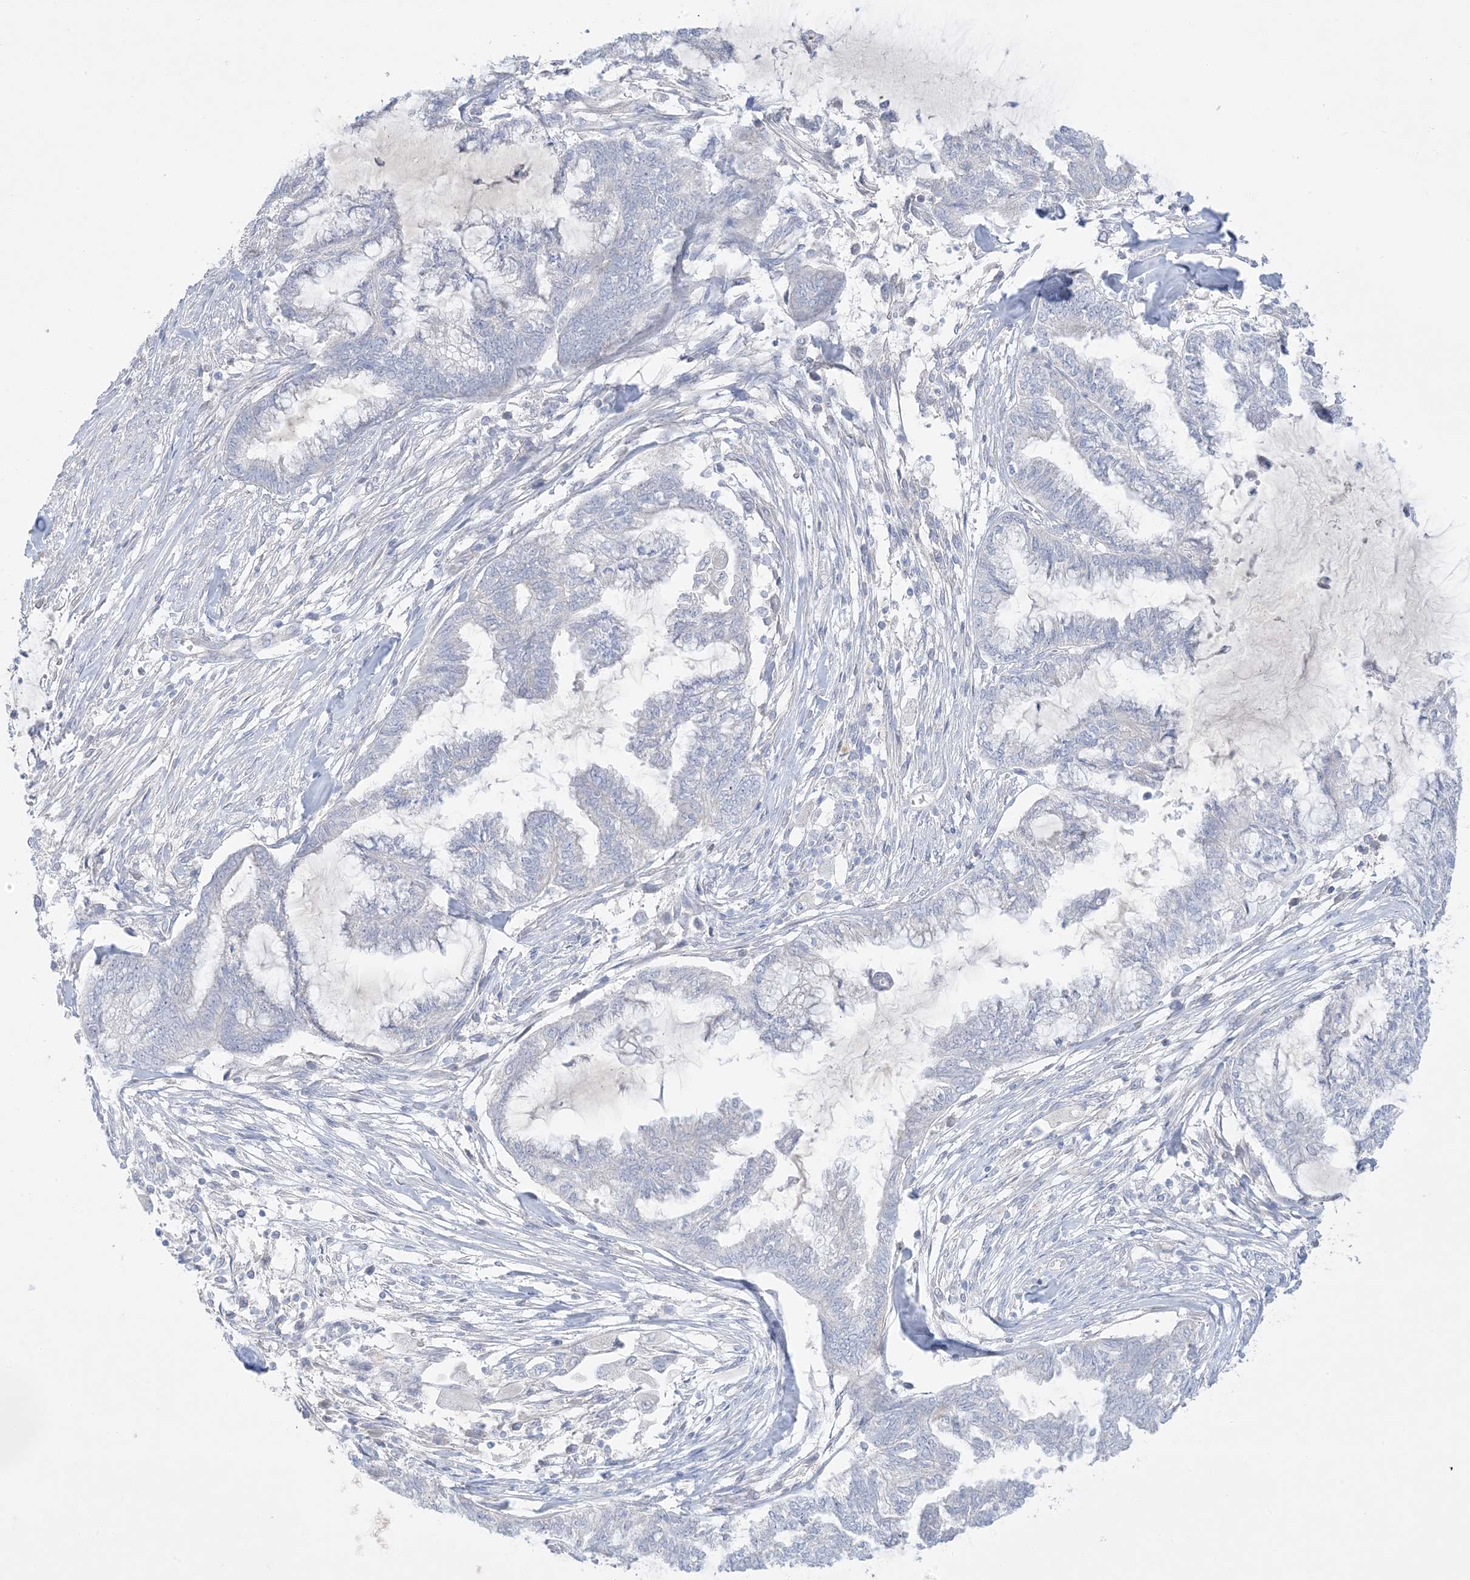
{"staining": {"intensity": "negative", "quantity": "none", "location": "none"}, "tissue": "endometrial cancer", "cell_type": "Tumor cells", "image_type": "cancer", "snomed": [{"axis": "morphology", "description": "Adenocarcinoma, NOS"}, {"axis": "topography", "description": "Endometrium"}], "caption": "An IHC micrograph of endometrial cancer is shown. There is no staining in tumor cells of endometrial cancer. The staining was performed using DAB to visualize the protein expression in brown, while the nuclei were stained in blue with hematoxylin (Magnification: 20x).", "gene": "FAM184A", "patient": {"sex": "female", "age": 86}}